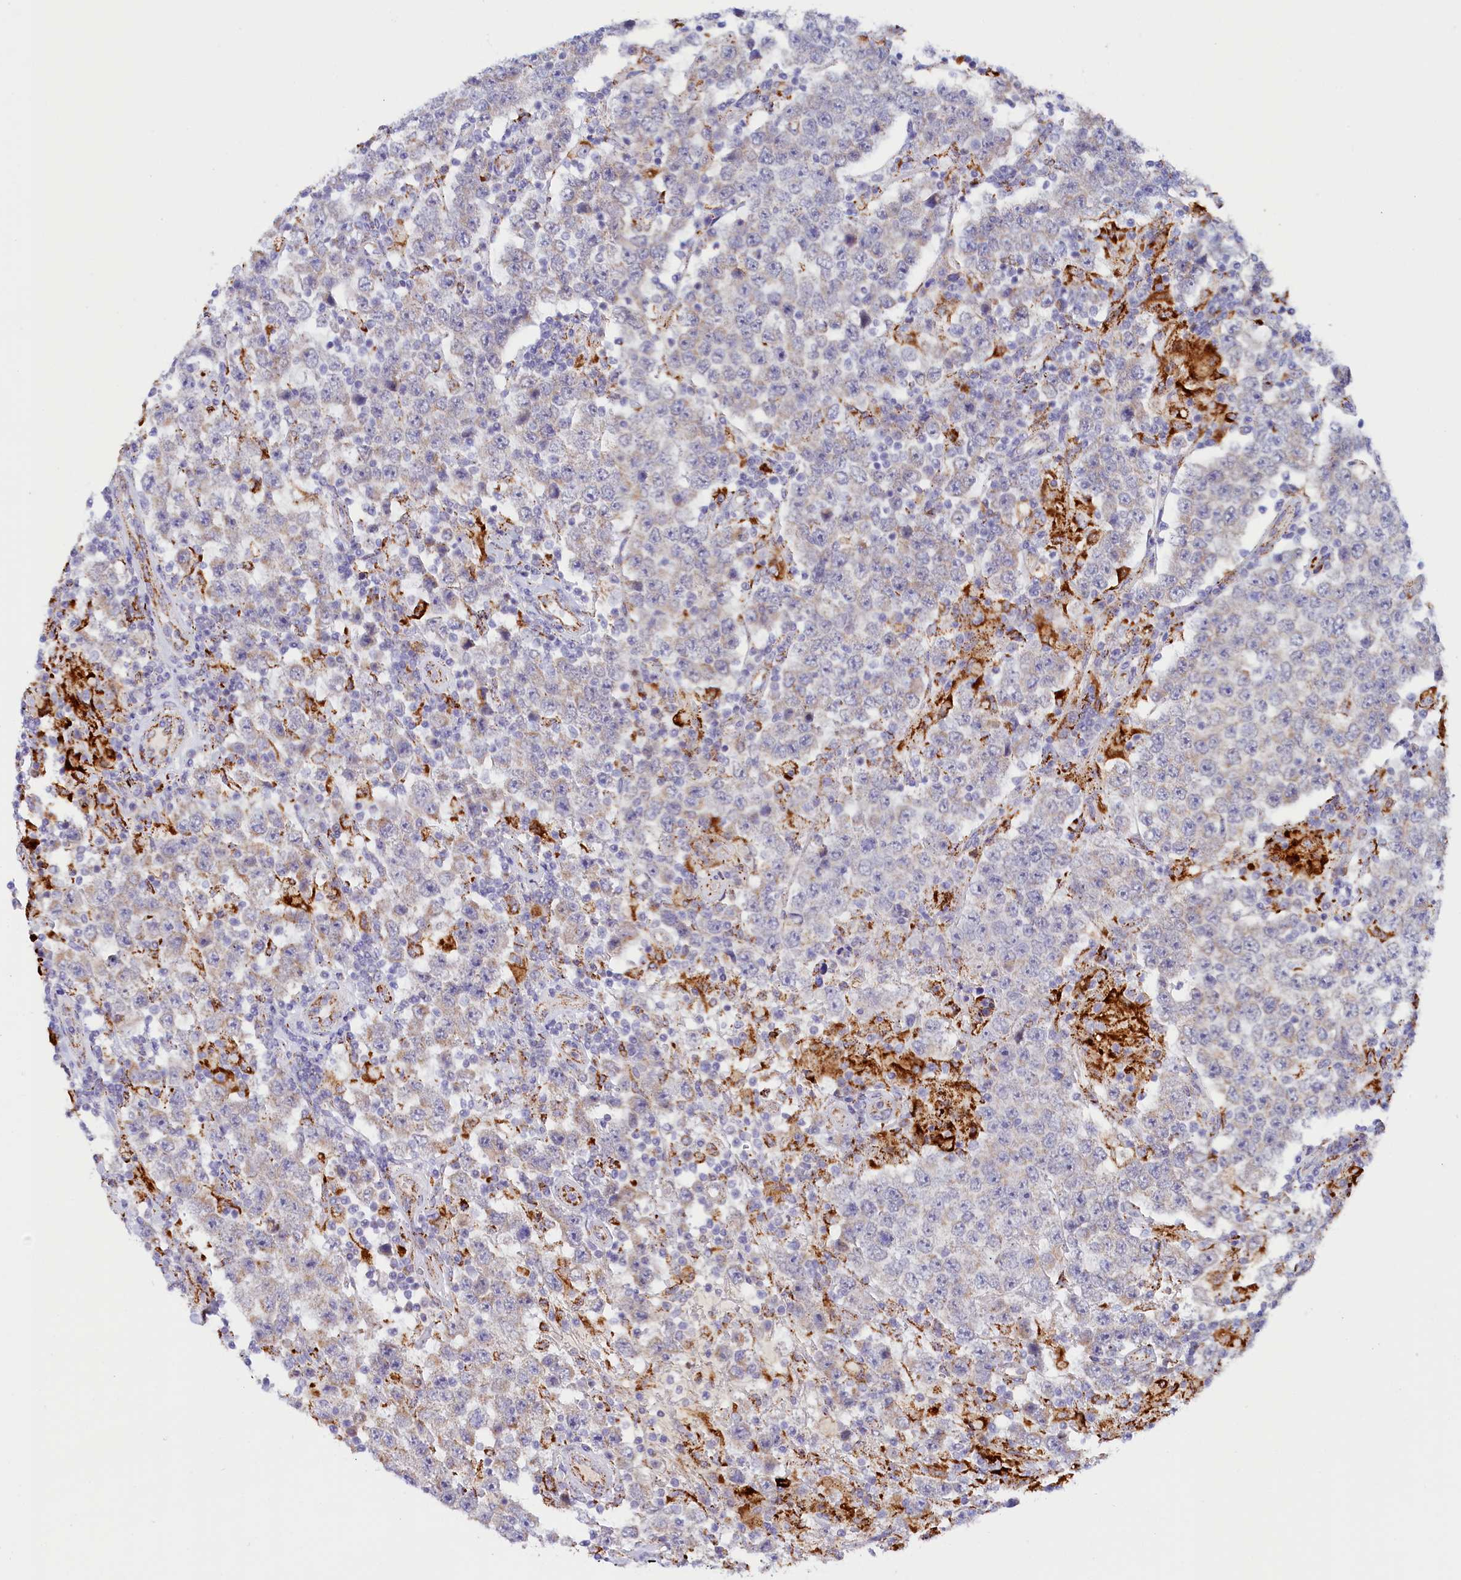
{"staining": {"intensity": "weak", "quantity": "25%-75%", "location": "cytoplasmic/membranous"}, "tissue": "testis cancer", "cell_type": "Tumor cells", "image_type": "cancer", "snomed": [{"axis": "morphology", "description": "Normal tissue, NOS"}, {"axis": "morphology", "description": "Urothelial carcinoma, High grade"}, {"axis": "morphology", "description": "Seminoma, NOS"}, {"axis": "morphology", "description": "Carcinoma, Embryonal, NOS"}, {"axis": "topography", "description": "Urinary bladder"}, {"axis": "topography", "description": "Testis"}], "caption": "Immunohistochemical staining of human embryonal carcinoma (testis) displays low levels of weak cytoplasmic/membranous protein expression in approximately 25%-75% of tumor cells.", "gene": "AKTIP", "patient": {"sex": "male", "age": 41}}